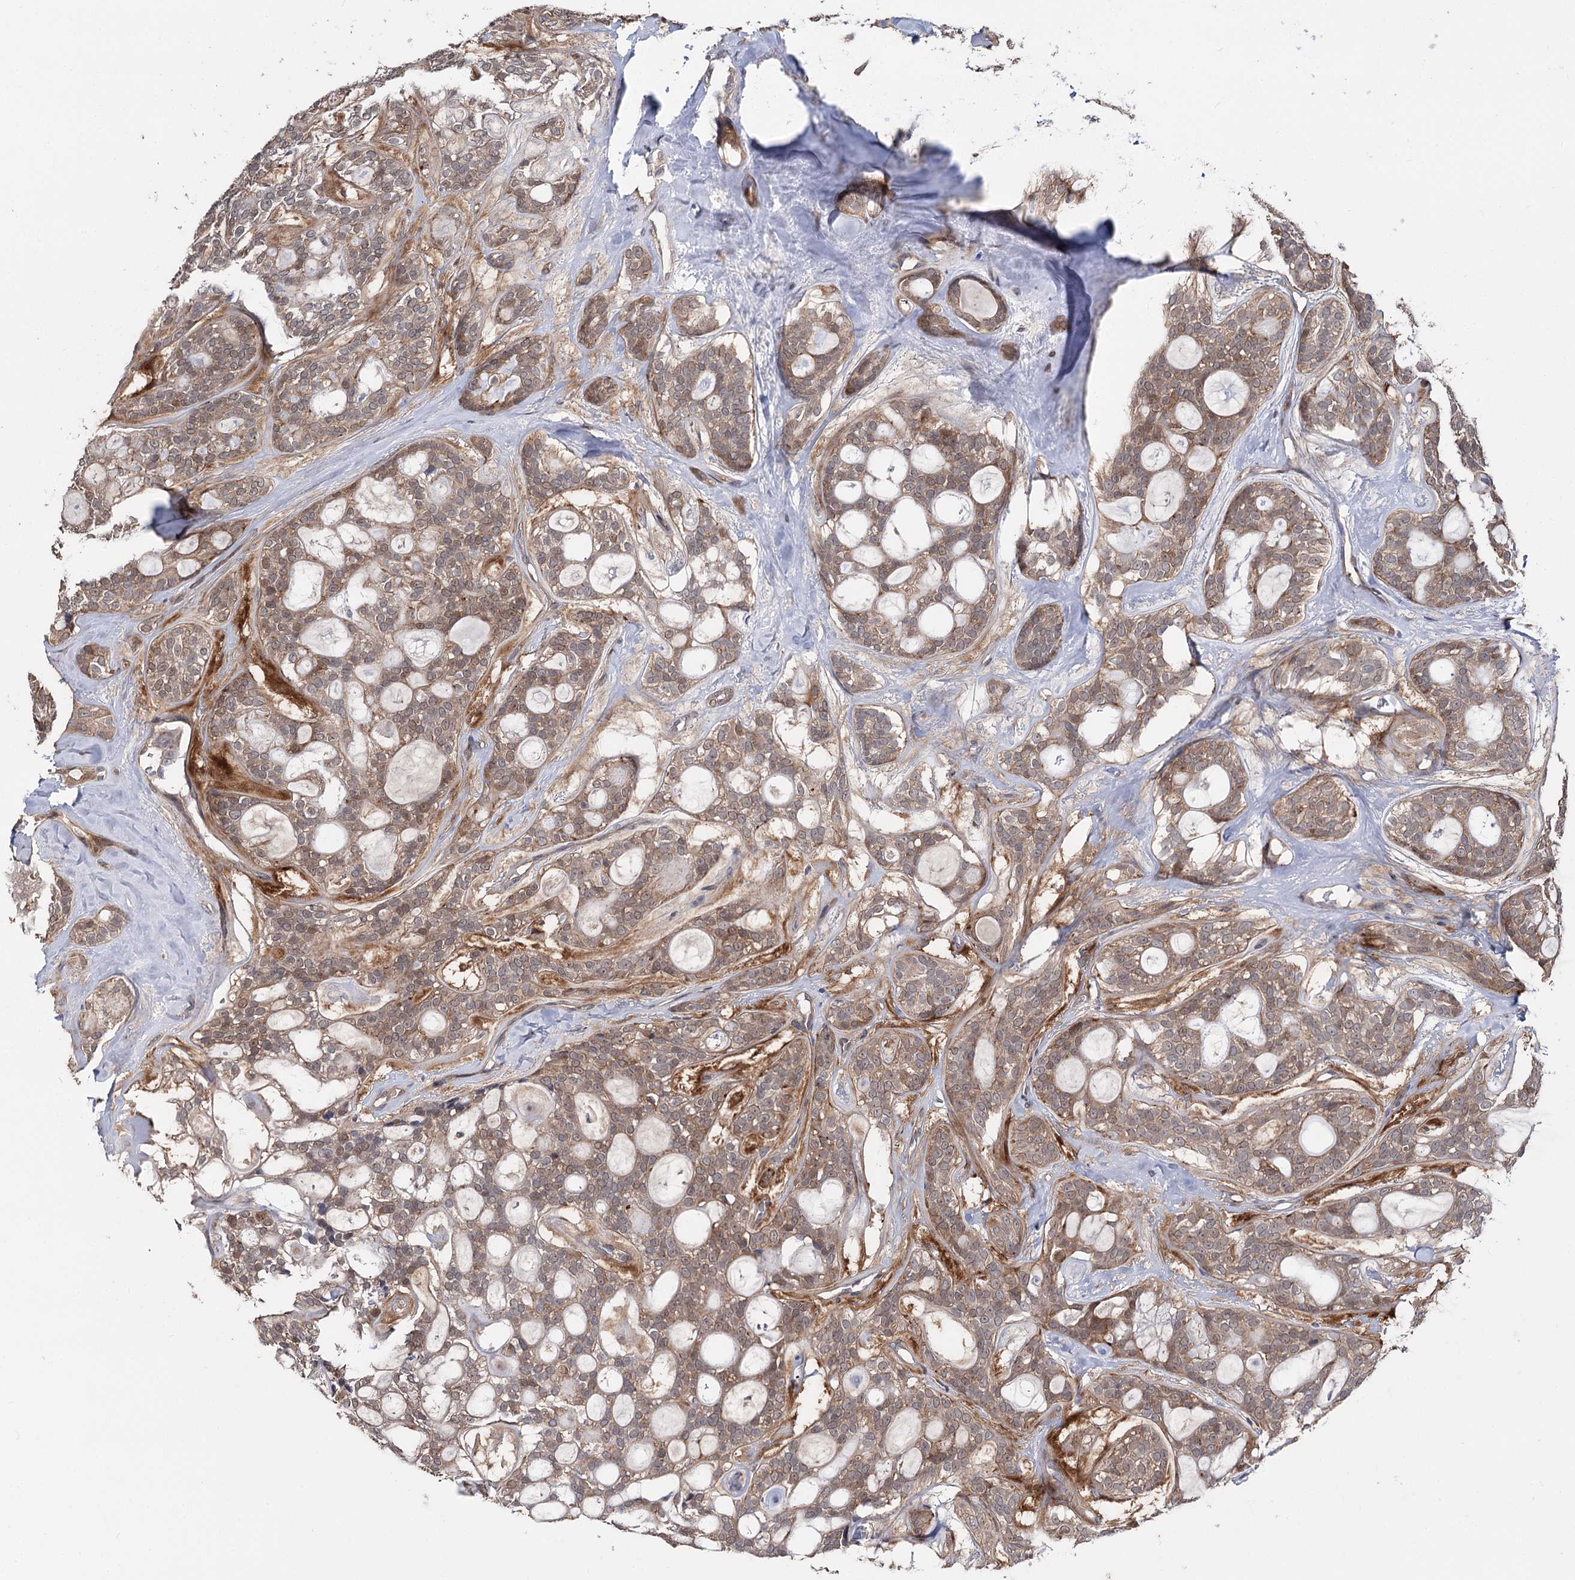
{"staining": {"intensity": "weak", "quantity": ">75%", "location": "cytoplasmic/membranous"}, "tissue": "head and neck cancer", "cell_type": "Tumor cells", "image_type": "cancer", "snomed": [{"axis": "morphology", "description": "Adenocarcinoma, NOS"}, {"axis": "topography", "description": "Head-Neck"}], "caption": "IHC of adenocarcinoma (head and neck) shows low levels of weak cytoplasmic/membranous expression in approximately >75% of tumor cells.", "gene": "STX6", "patient": {"sex": "male", "age": 66}}